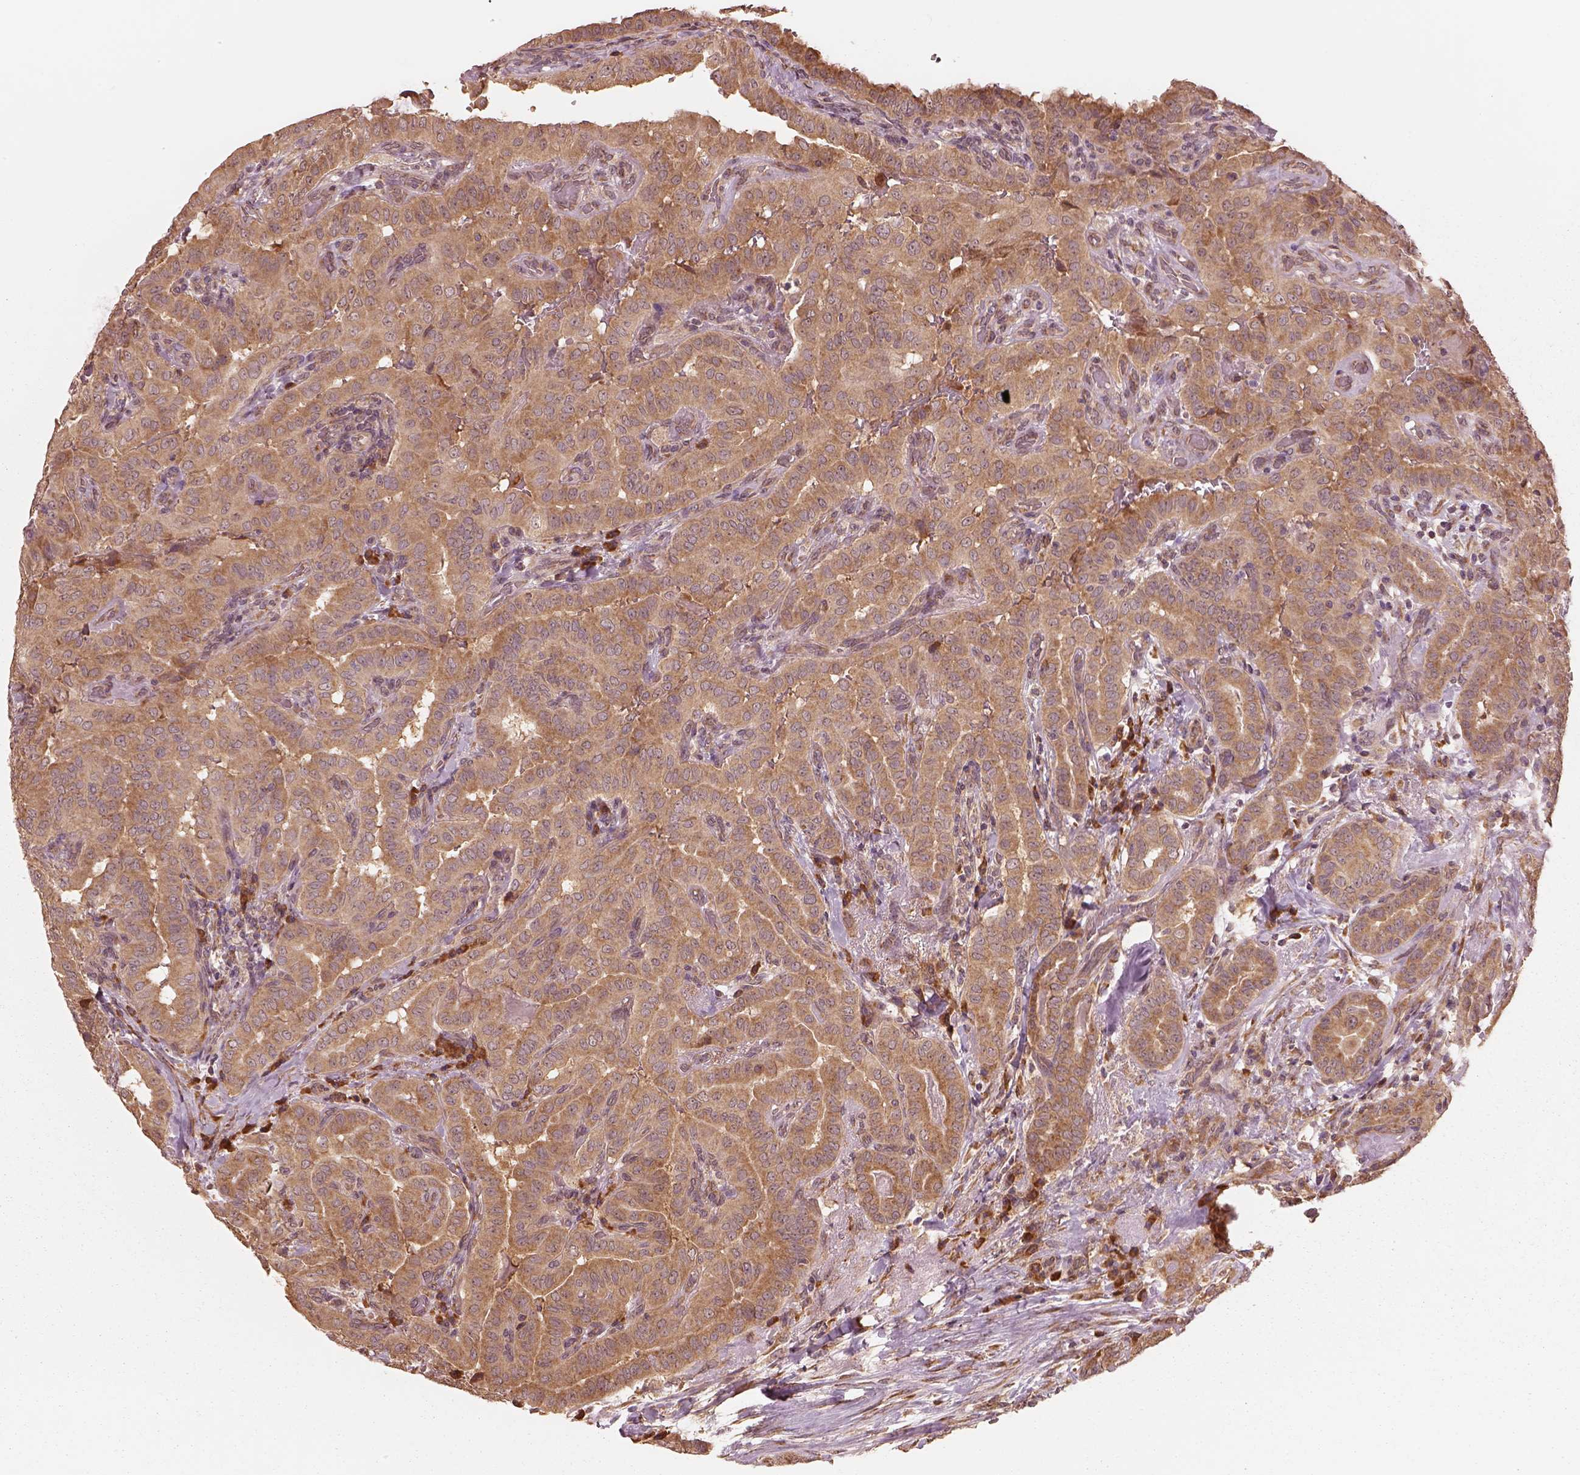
{"staining": {"intensity": "moderate", "quantity": ">75%", "location": "cytoplasmic/membranous"}, "tissue": "thyroid cancer", "cell_type": "Tumor cells", "image_type": "cancer", "snomed": [{"axis": "morphology", "description": "Papillary adenocarcinoma, NOS"}, {"axis": "morphology", "description": "Papillary adenoma metastatic"}, {"axis": "topography", "description": "Thyroid gland"}], "caption": "Immunohistochemical staining of human thyroid papillary adenocarcinoma shows medium levels of moderate cytoplasmic/membranous positivity in approximately >75% of tumor cells. Nuclei are stained in blue.", "gene": "RPS5", "patient": {"sex": "female", "age": 50}}